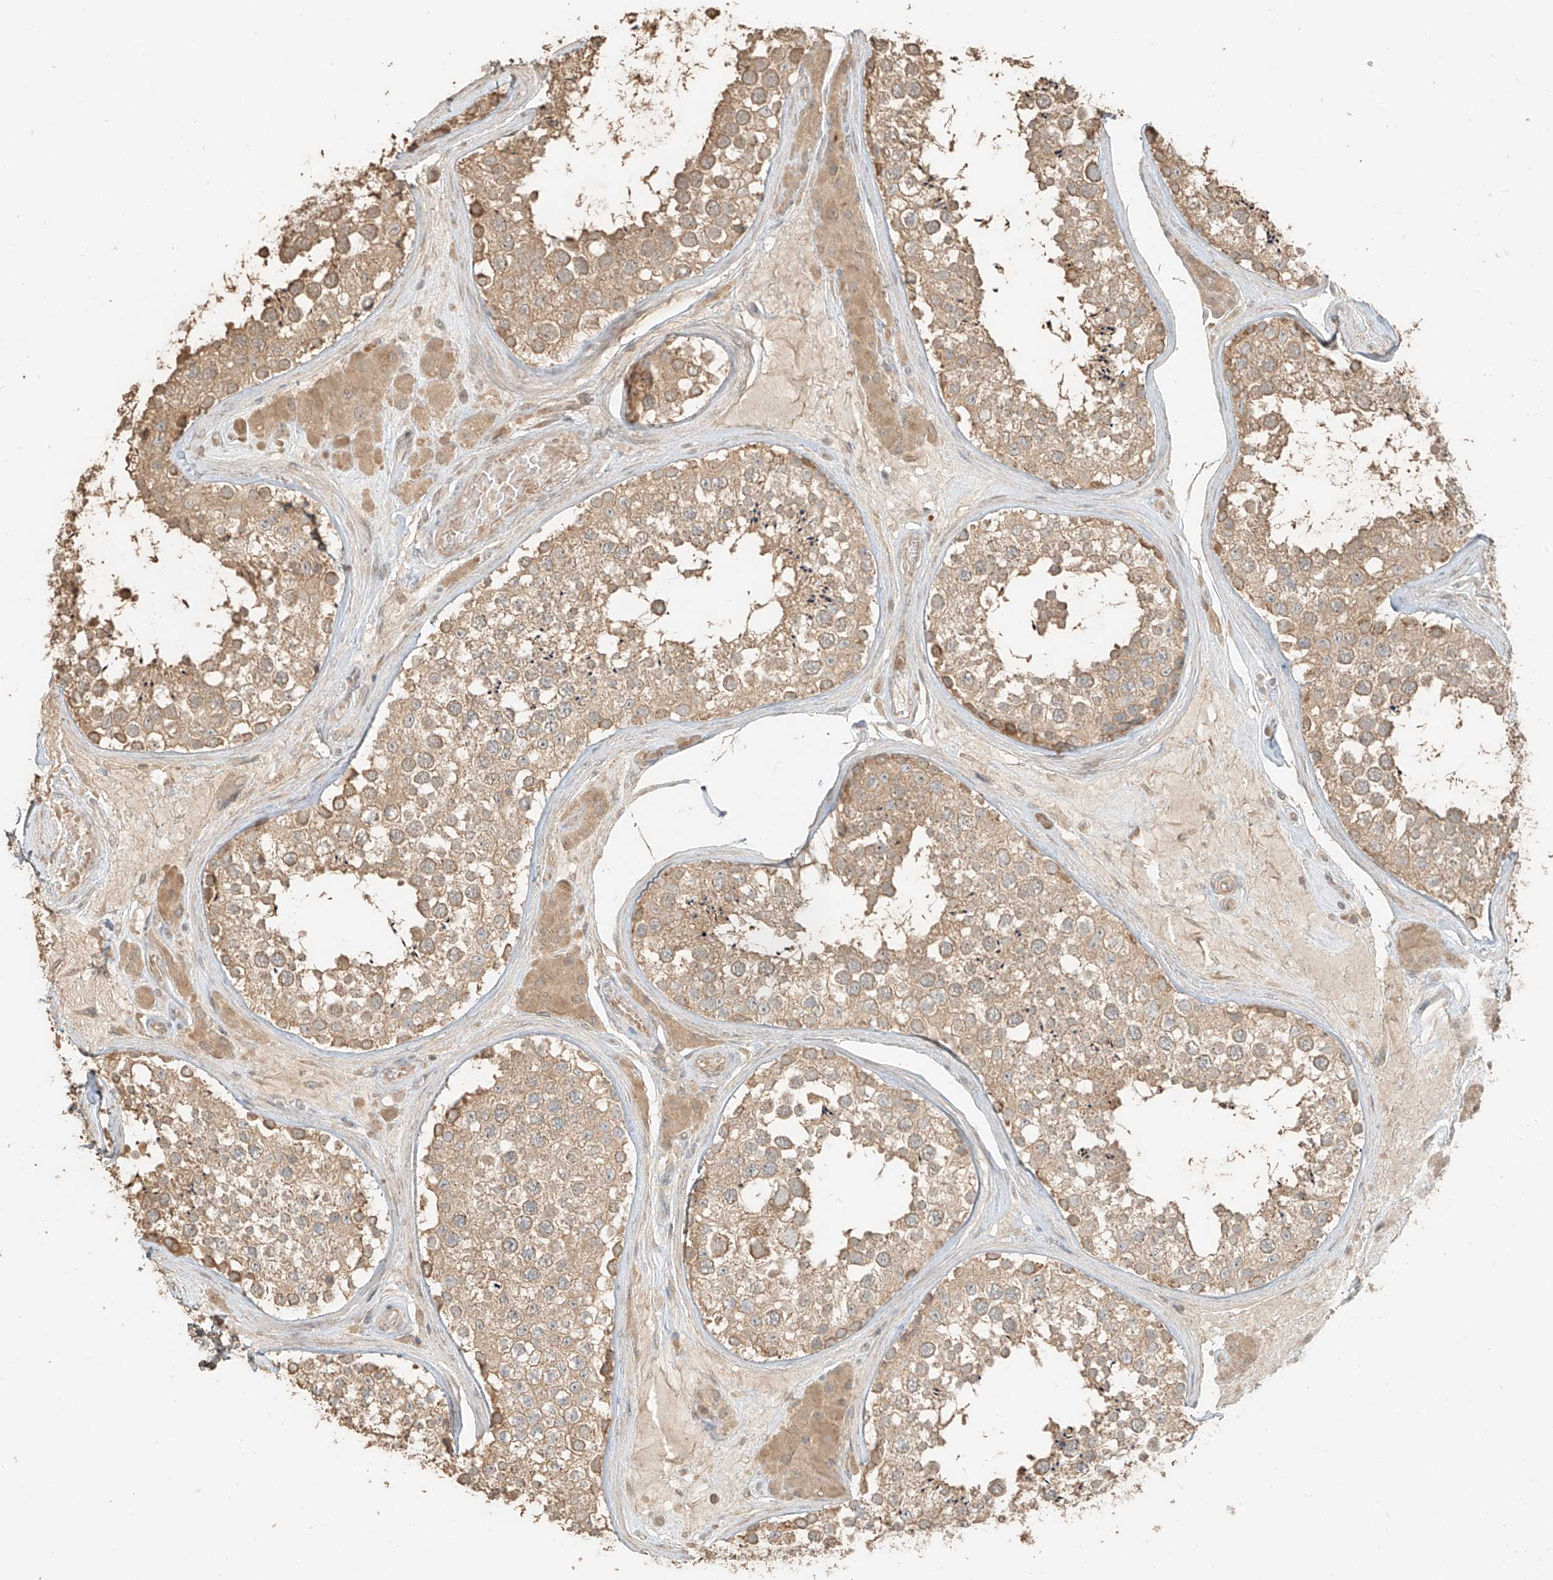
{"staining": {"intensity": "moderate", "quantity": ">75%", "location": "cytoplasmic/membranous"}, "tissue": "testis", "cell_type": "Cells in seminiferous ducts", "image_type": "normal", "snomed": [{"axis": "morphology", "description": "Normal tissue, NOS"}, {"axis": "topography", "description": "Testis"}], "caption": "Moderate cytoplasmic/membranous expression for a protein is seen in about >75% of cells in seminiferous ducts of normal testis using IHC.", "gene": "RFTN2", "patient": {"sex": "male", "age": 46}}